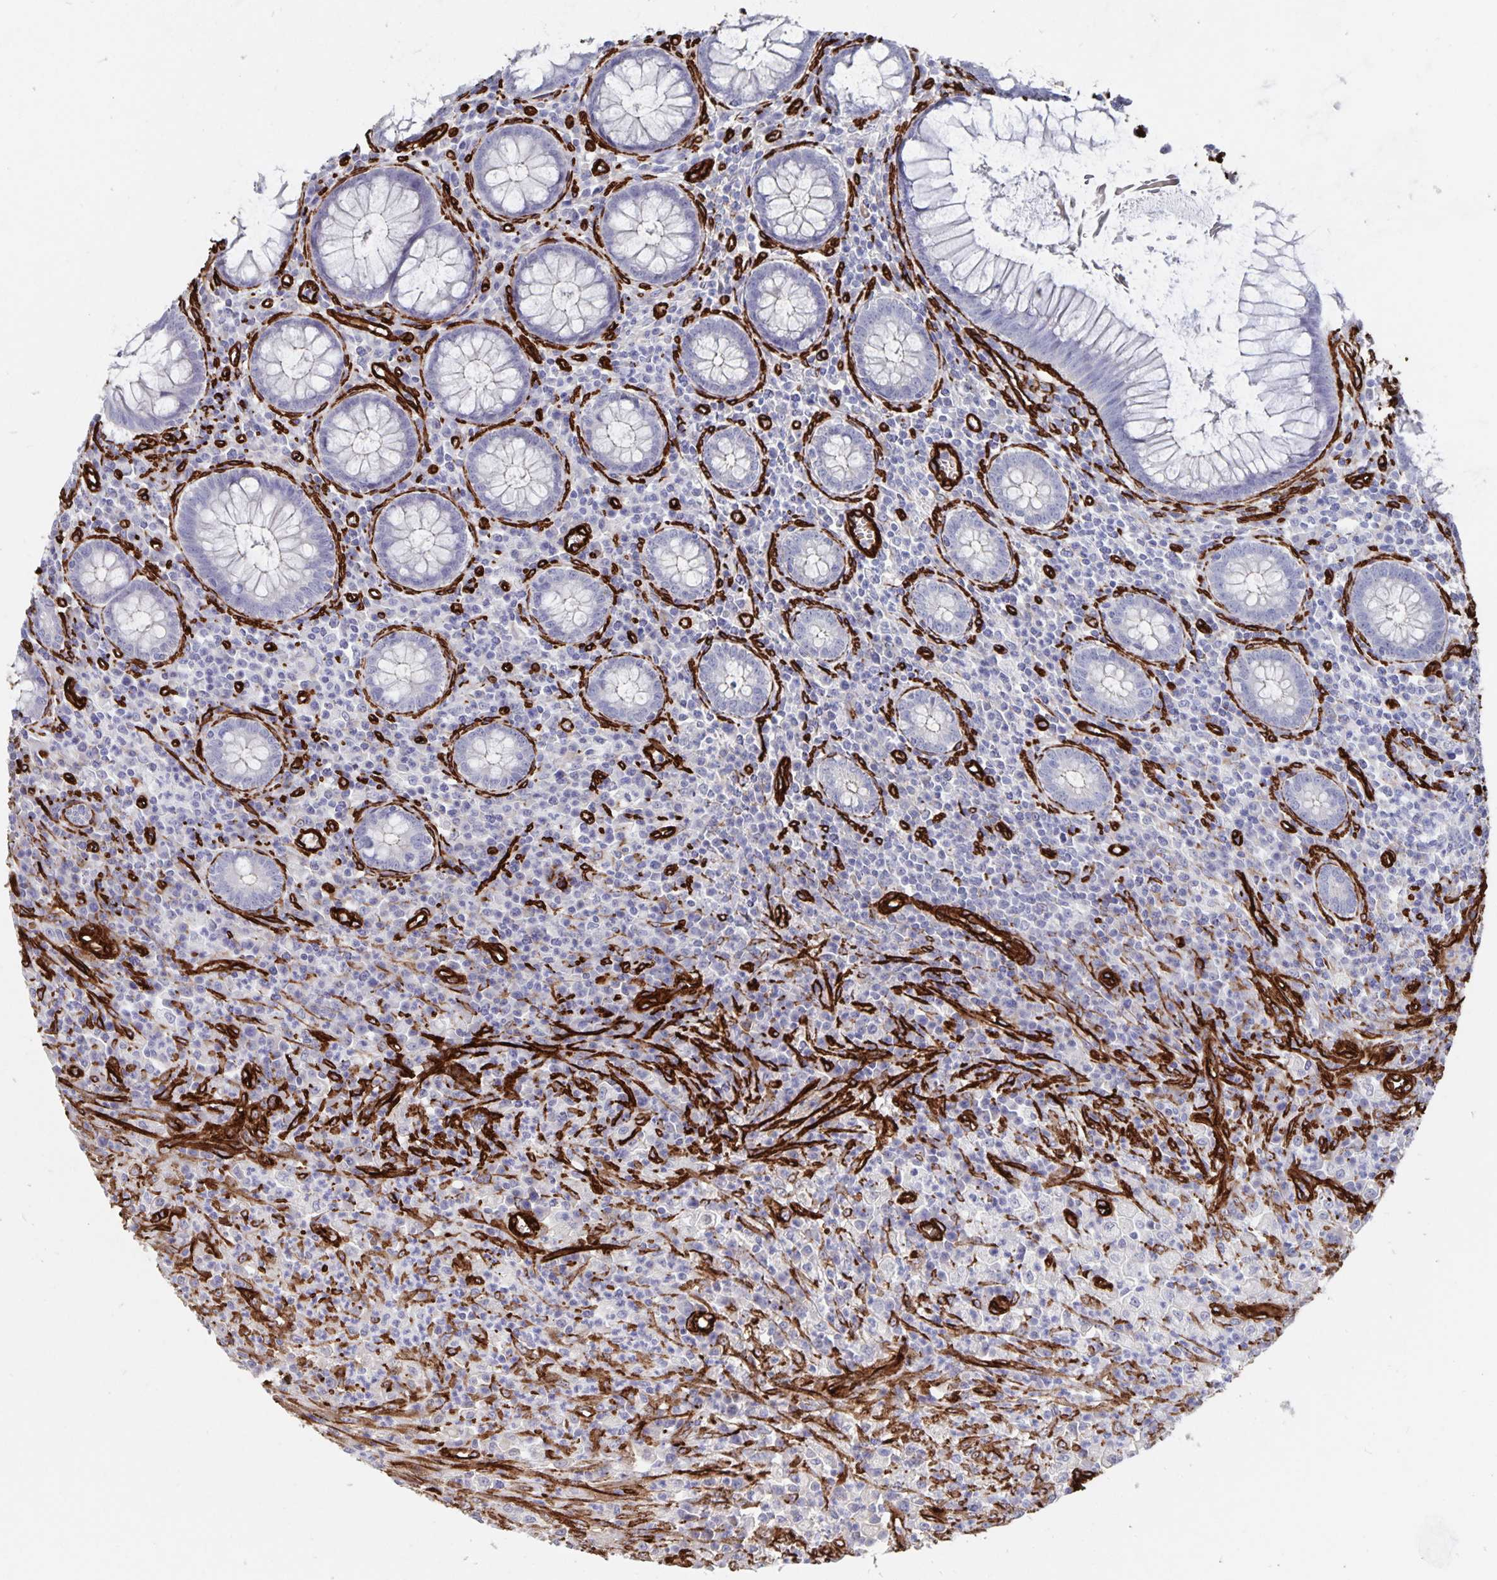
{"staining": {"intensity": "negative", "quantity": "none", "location": "none"}, "tissue": "colorectal cancer", "cell_type": "Tumor cells", "image_type": "cancer", "snomed": [{"axis": "morphology", "description": "Normal tissue, NOS"}, {"axis": "morphology", "description": "Adenocarcinoma, NOS"}, {"axis": "topography", "description": "Colon"}], "caption": "Protein analysis of colorectal cancer (adenocarcinoma) demonstrates no significant expression in tumor cells.", "gene": "DCHS2", "patient": {"sex": "male", "age": 65}}